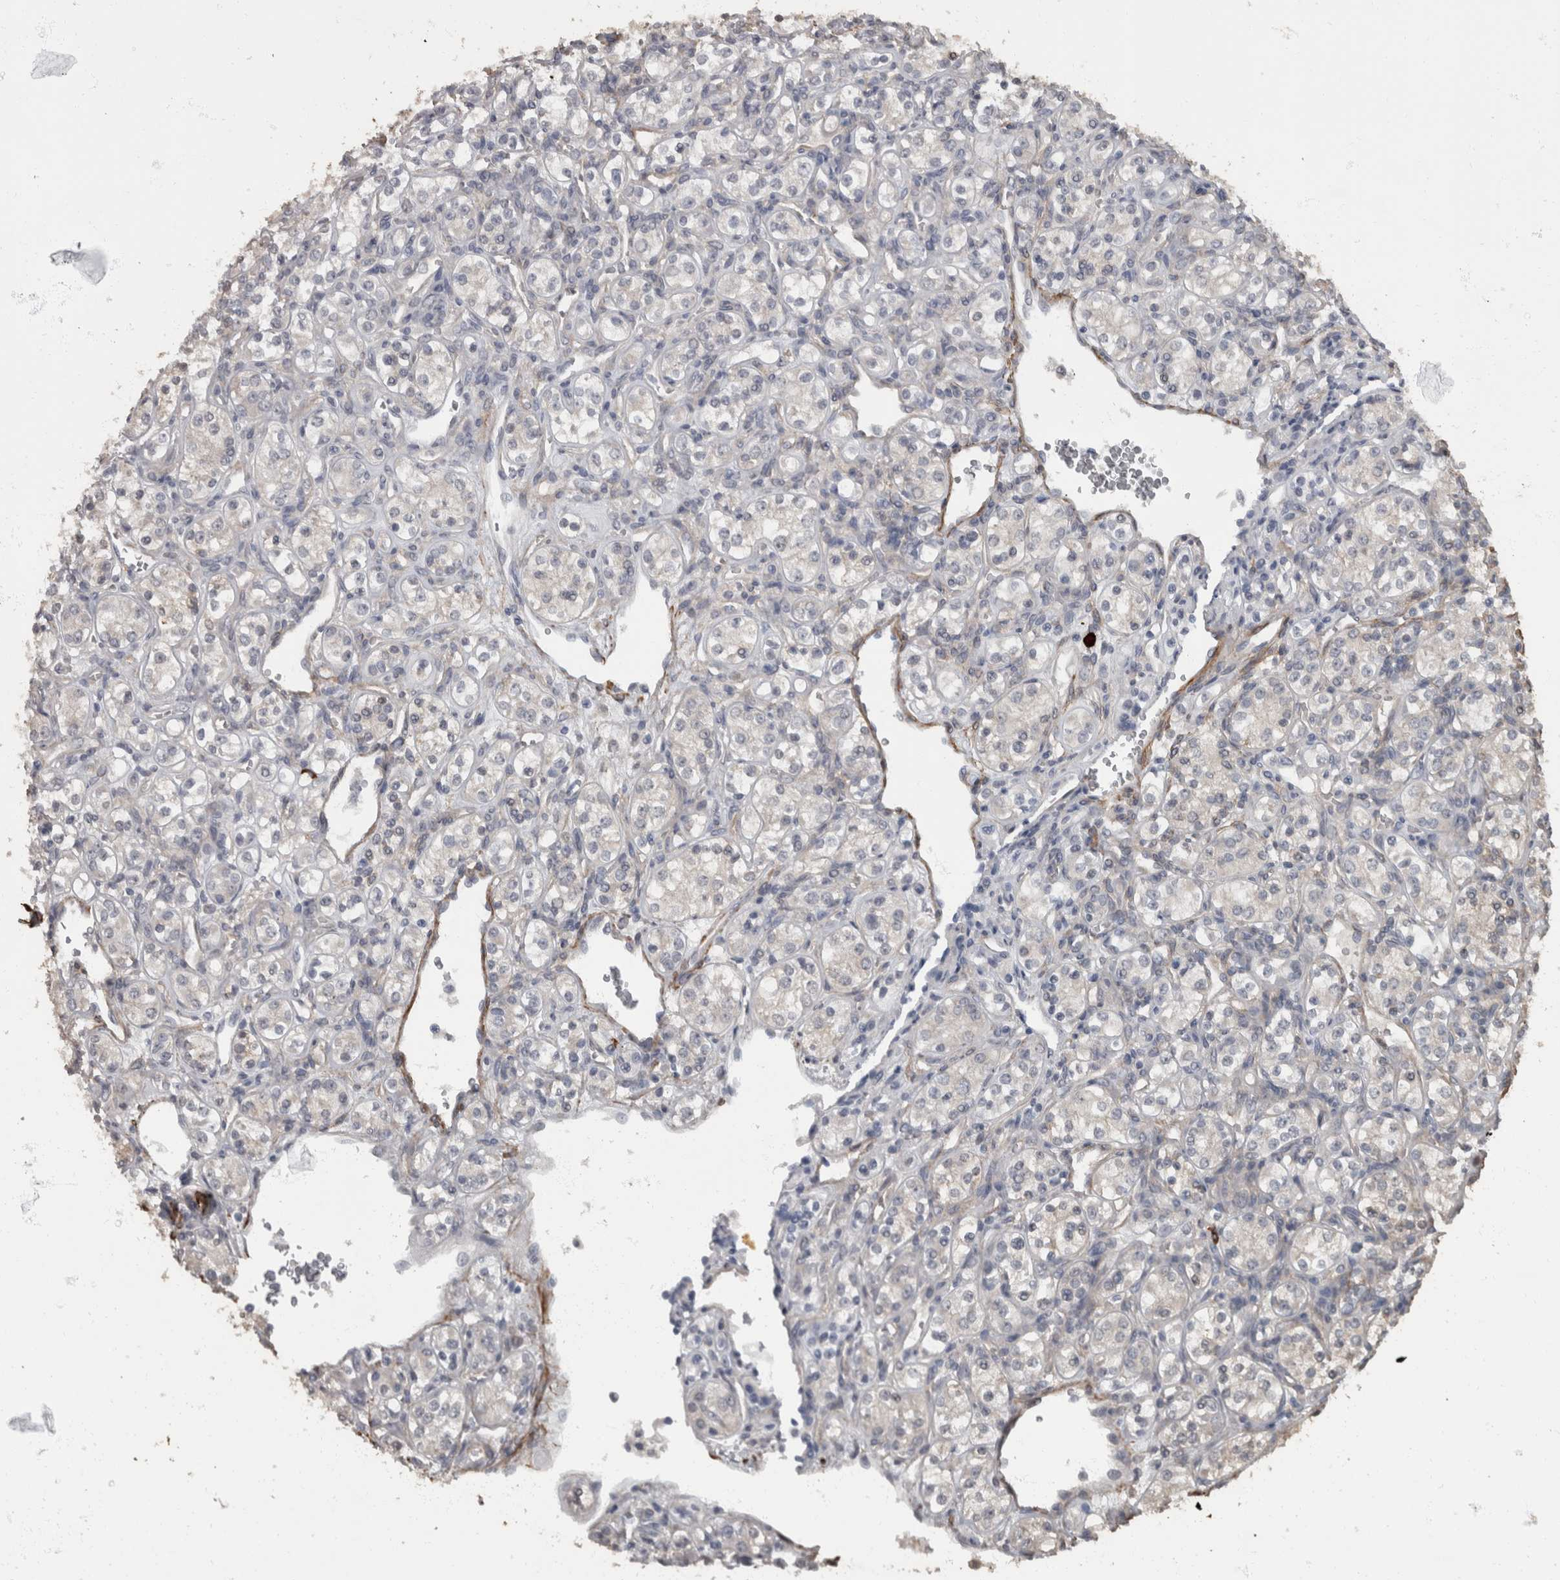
{"staining": {"intensity": "negative", "quantity": "none", "location": "none"}, "tissue": "renal cancer", "cell_type": "Tumor cells", "image_type": "cancer", "snomed": [{"axis": "morphology", "description": "Adenocarcinoma, NOS"}, {"axis": "topography", "description": "Kidney"}], "caption": "An immunohistochemistry (IHC) histopathology image of renal cancer is shown. There is no staining in tumor cells of renal cancer.", "gene": "MASTL", "patient": {"sex": "male", "age": 77}}